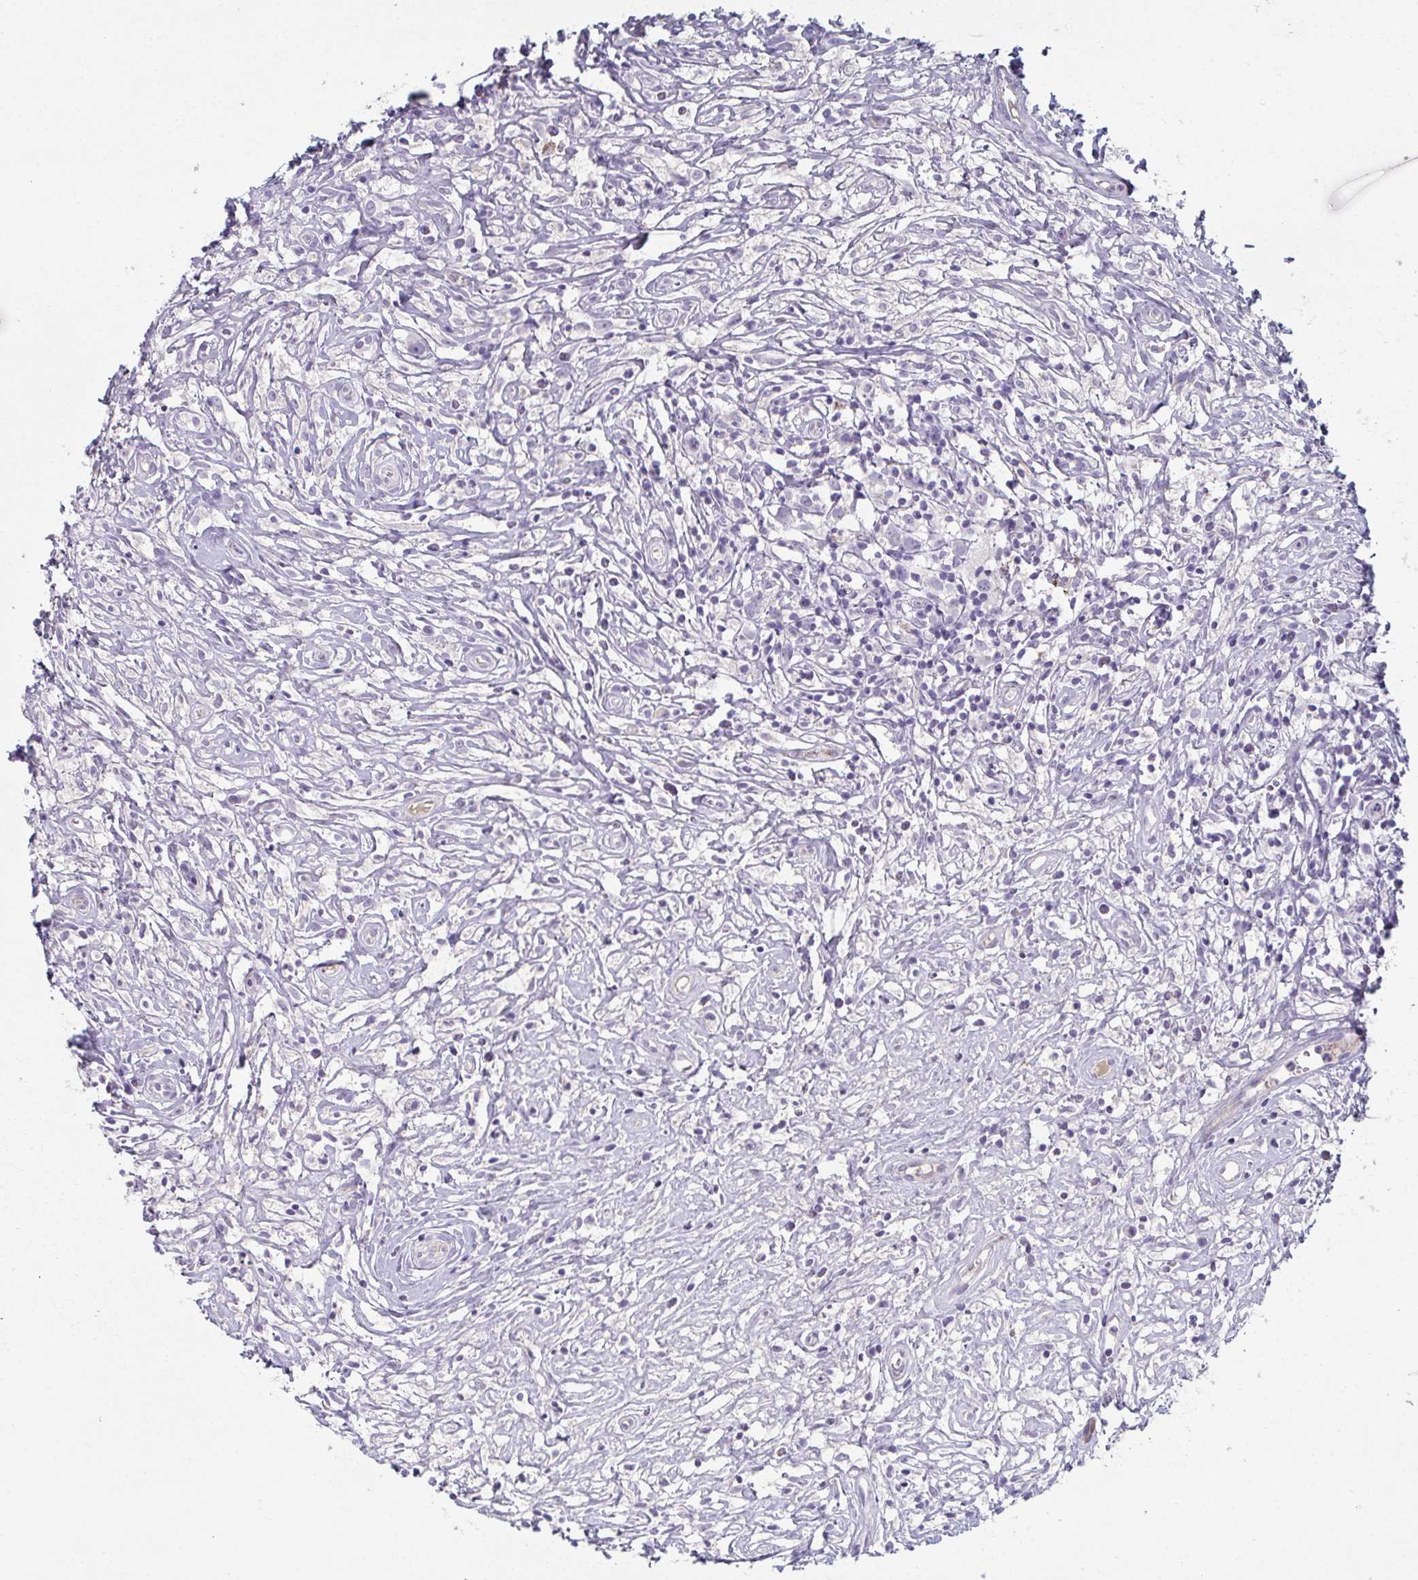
{"staining": {"intensity": "negative", "quantity": "none", "location": "none"}, "tissue": "lymphoma", "cell_type": "Tumor cells", "image_type": "cancer", "snomed": [{"axis": "morphology", "description": "Hodgkin's disease, NOS"}, {"axis": "topography", "description": "No Tissue"}], "caption": "Tumor cells show no significant protein expression in lymphoma.", "gene": "ADAM21", "patient": {"sex": "female", "age": 21}}